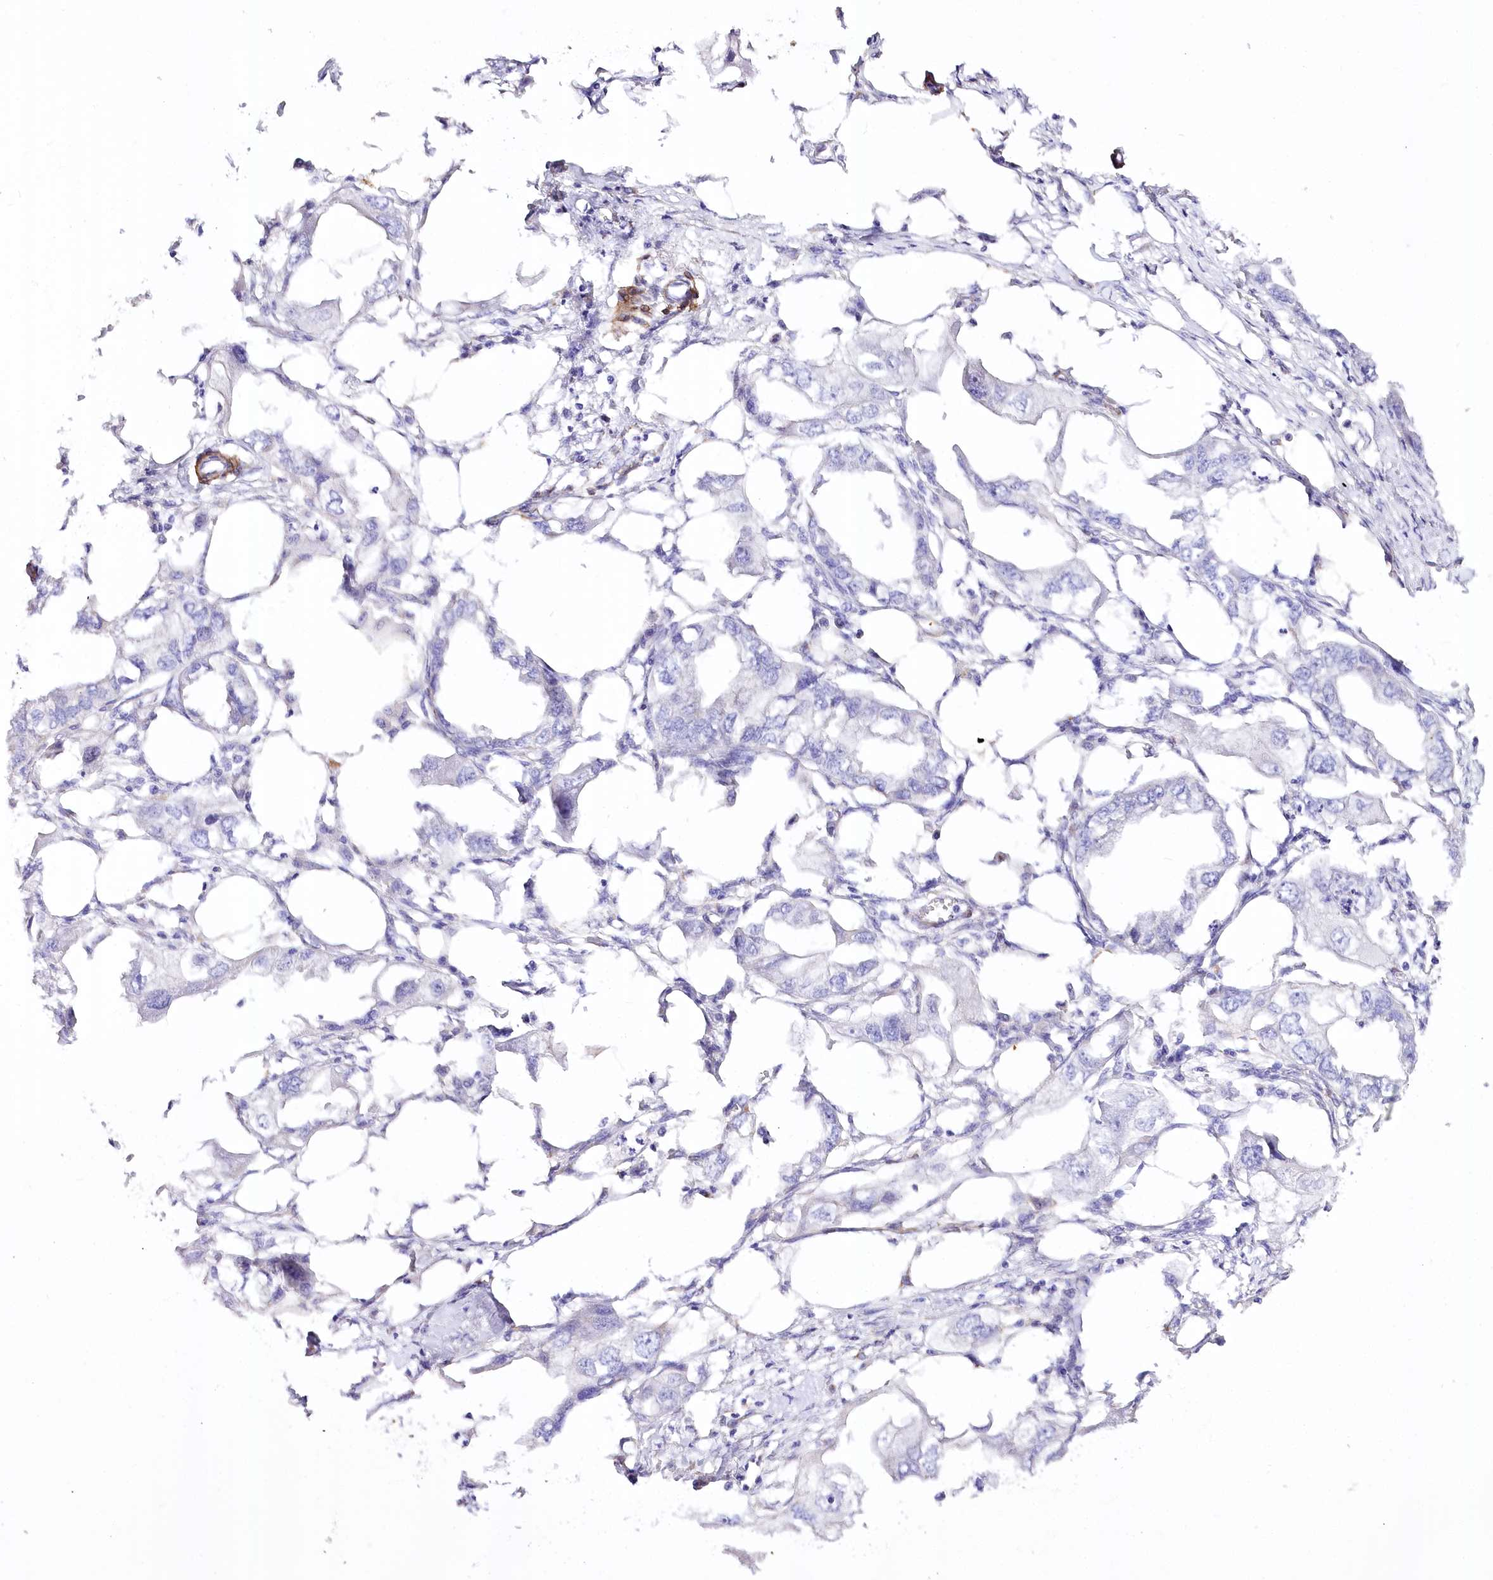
{"staining": {"intensity": "negative", "quantity": "none", "location": "none"}, "tissue": "endometrial cancer", "cell_type": "Tumor cells", "image_type": "cancer", "snomed": [{"axis": "morphology", "description": "Adenocarcinoma, NOS"}, {"axis": "morphology", "description": "Adenocarcinoma, metastatic, NOS"}, {"axis": "topography", "description": "Adipose tissue"}, {"axis": "topography", "description": "Endometrium"}], "caption": "Tumor cells are negative for protein expression in human metastatic adenocarcinoma (endometrial). (Stains: DAB (3,3'-diaminobenzidine) IHC with hematoxylin counter stain, Microscopy: brightfield microscopy at high magnification).", "gene": "SYNPO2", "patient": {"sex": "female", "age": 67}}